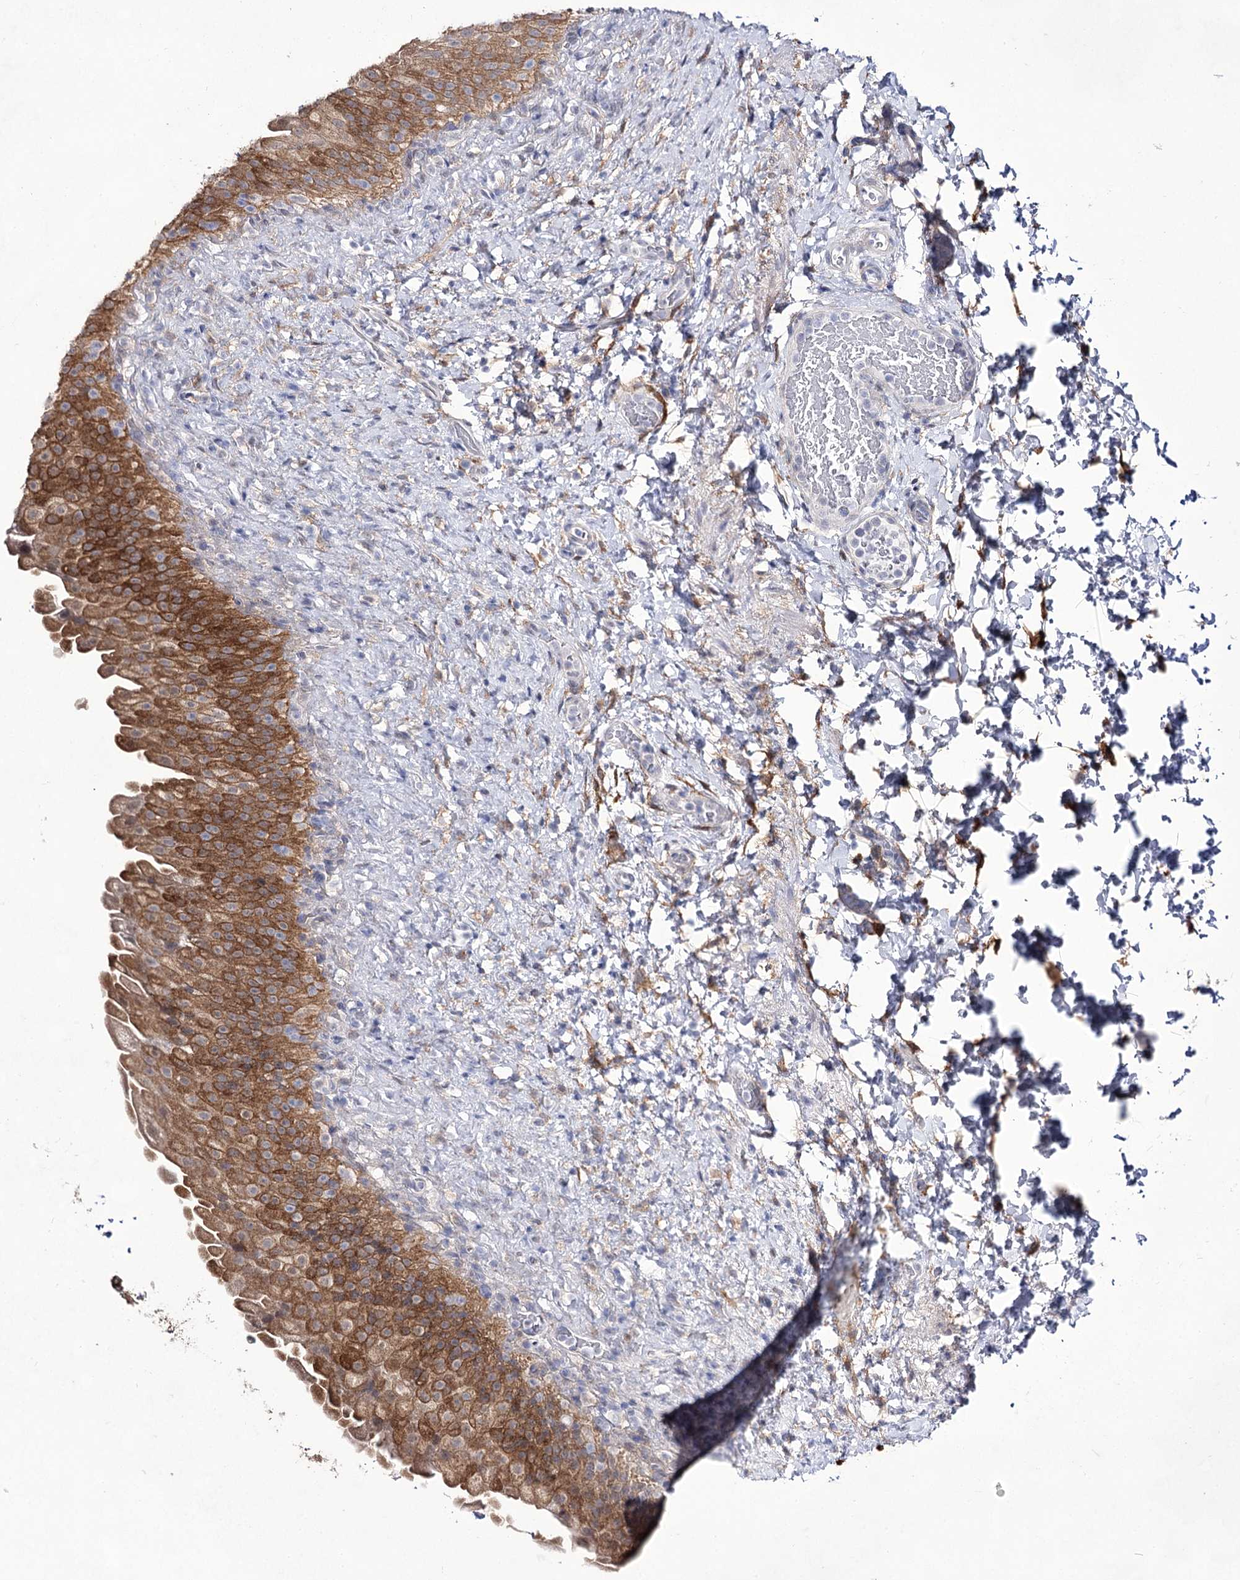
{"staining": {"intensity": "strong", "quantity": "25%-75%", "location": "cytoplasmic/membranous"}, "tissue": "urinary bladder", "cell_type": "Urothelial cells", "image_type": "normal", "snomed": [{"axis": "morphology", "description": "Normal tissue, NOS"}, {"axis": "topography", "description": "Urinary bladder"}], "caption": "A high-resolution image shows immunohistochemistry (IHC) staining of unremarkable urinary bladder, which displays strong cytoplasmic/membranous positivity in approximately 25%-75% of urothelial cells. The staining was performed using DAB (3,3'-diaminobenzidine), with brown indicating positive protein expression. Nuclei are stained blue with hematoxylin.", "gene": "UGDH", "patient": {"sex": "female", "age": 27}}